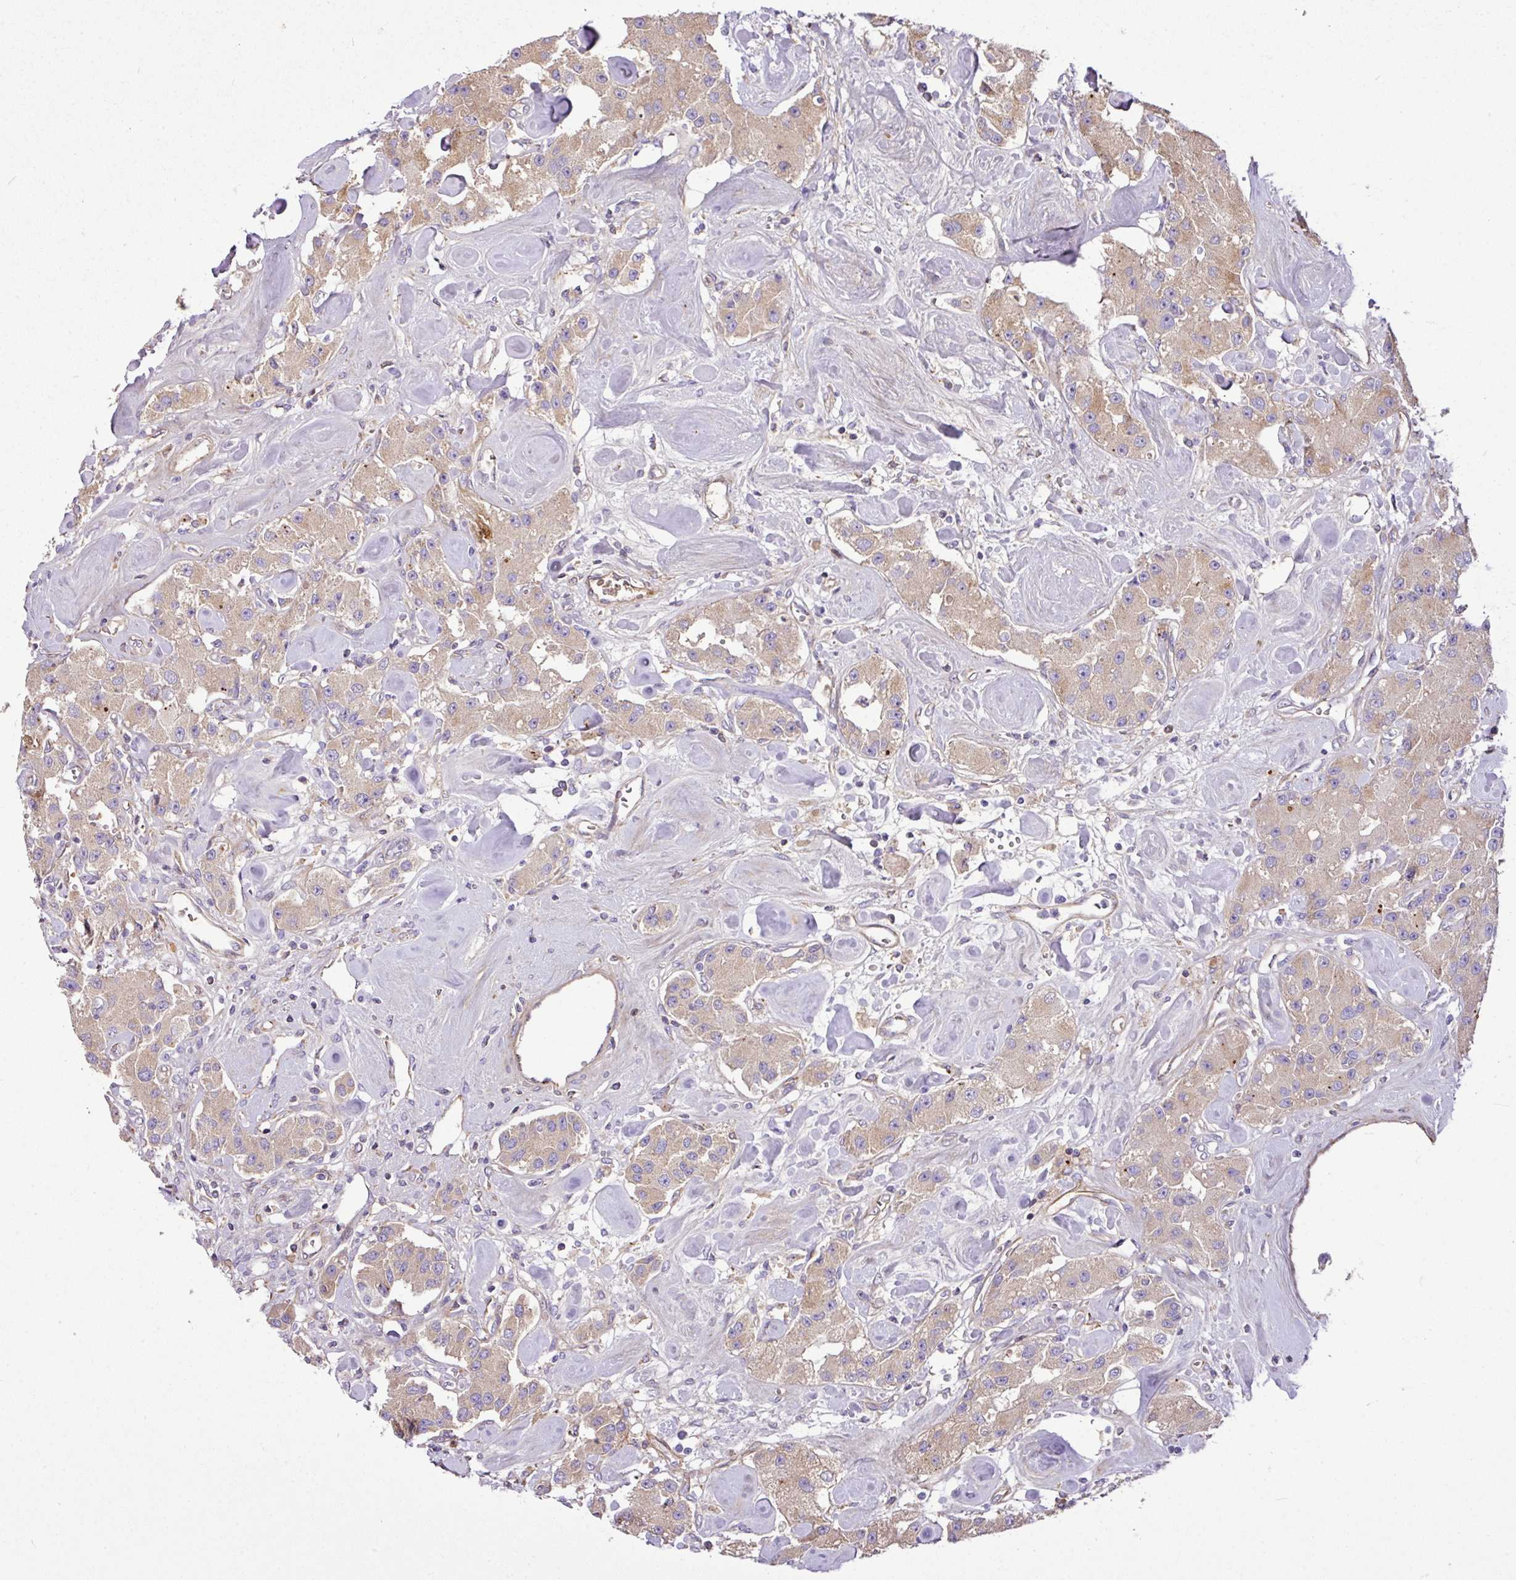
{"staining": {"intensity": "weak", "quantity": ">75%", "location": "cytoplasmic/membranous"}, "tissue": "carcinoid", "cell_type": "Tumor cells", "image_type": "cancer", "snomed": [{"axis": "morphology", "description": "Carcinoid, malignant, NOS"}, {"axis": "topography", "description": "Pancreas"}], "caption": "Immunohistochemical staining of carcinoid displays weak cytoplasmic/membranous protein staining in approximately >75% of tumor cells.", "gene": "CTXN2", "patient": {"sex": "male", "age": 41}}